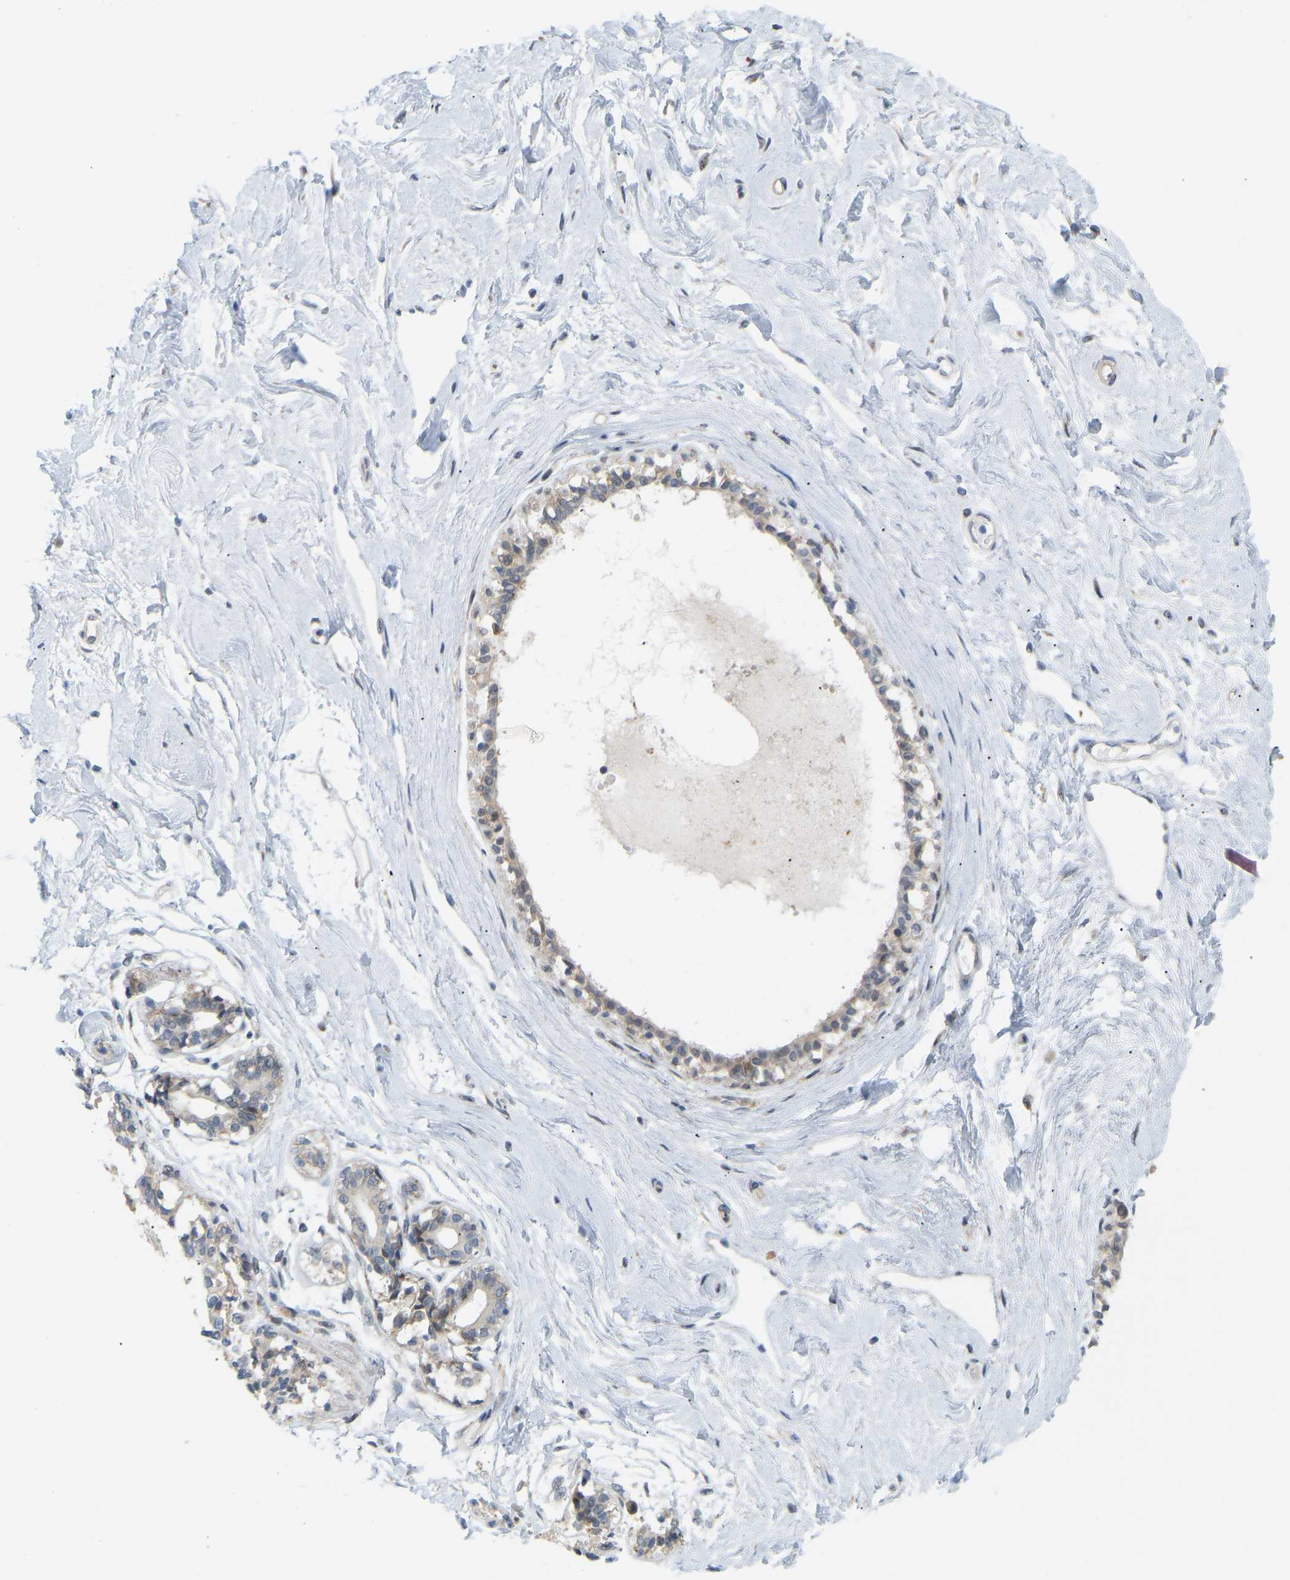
{"staining": {"intensity": "weak", "quantity": ">75%", "location": "cytoplasmic/membranous"}, "tissue": "breast", "cell_type": "Glandular cells", "image_type": "normal", "snomed": [{"axis": "morphology", "description": "Normal tissue, NOS"}, {"axis": "topography", "description": "Breast"}], "caption": "Immunohistochemical staining of benign human breast shows >75% levels of weak cytoplasmic/membranous protein expression in about >75% of glandular cells.", "gene": "BEND3", "patient": {"sex": "female", "age": 45}}